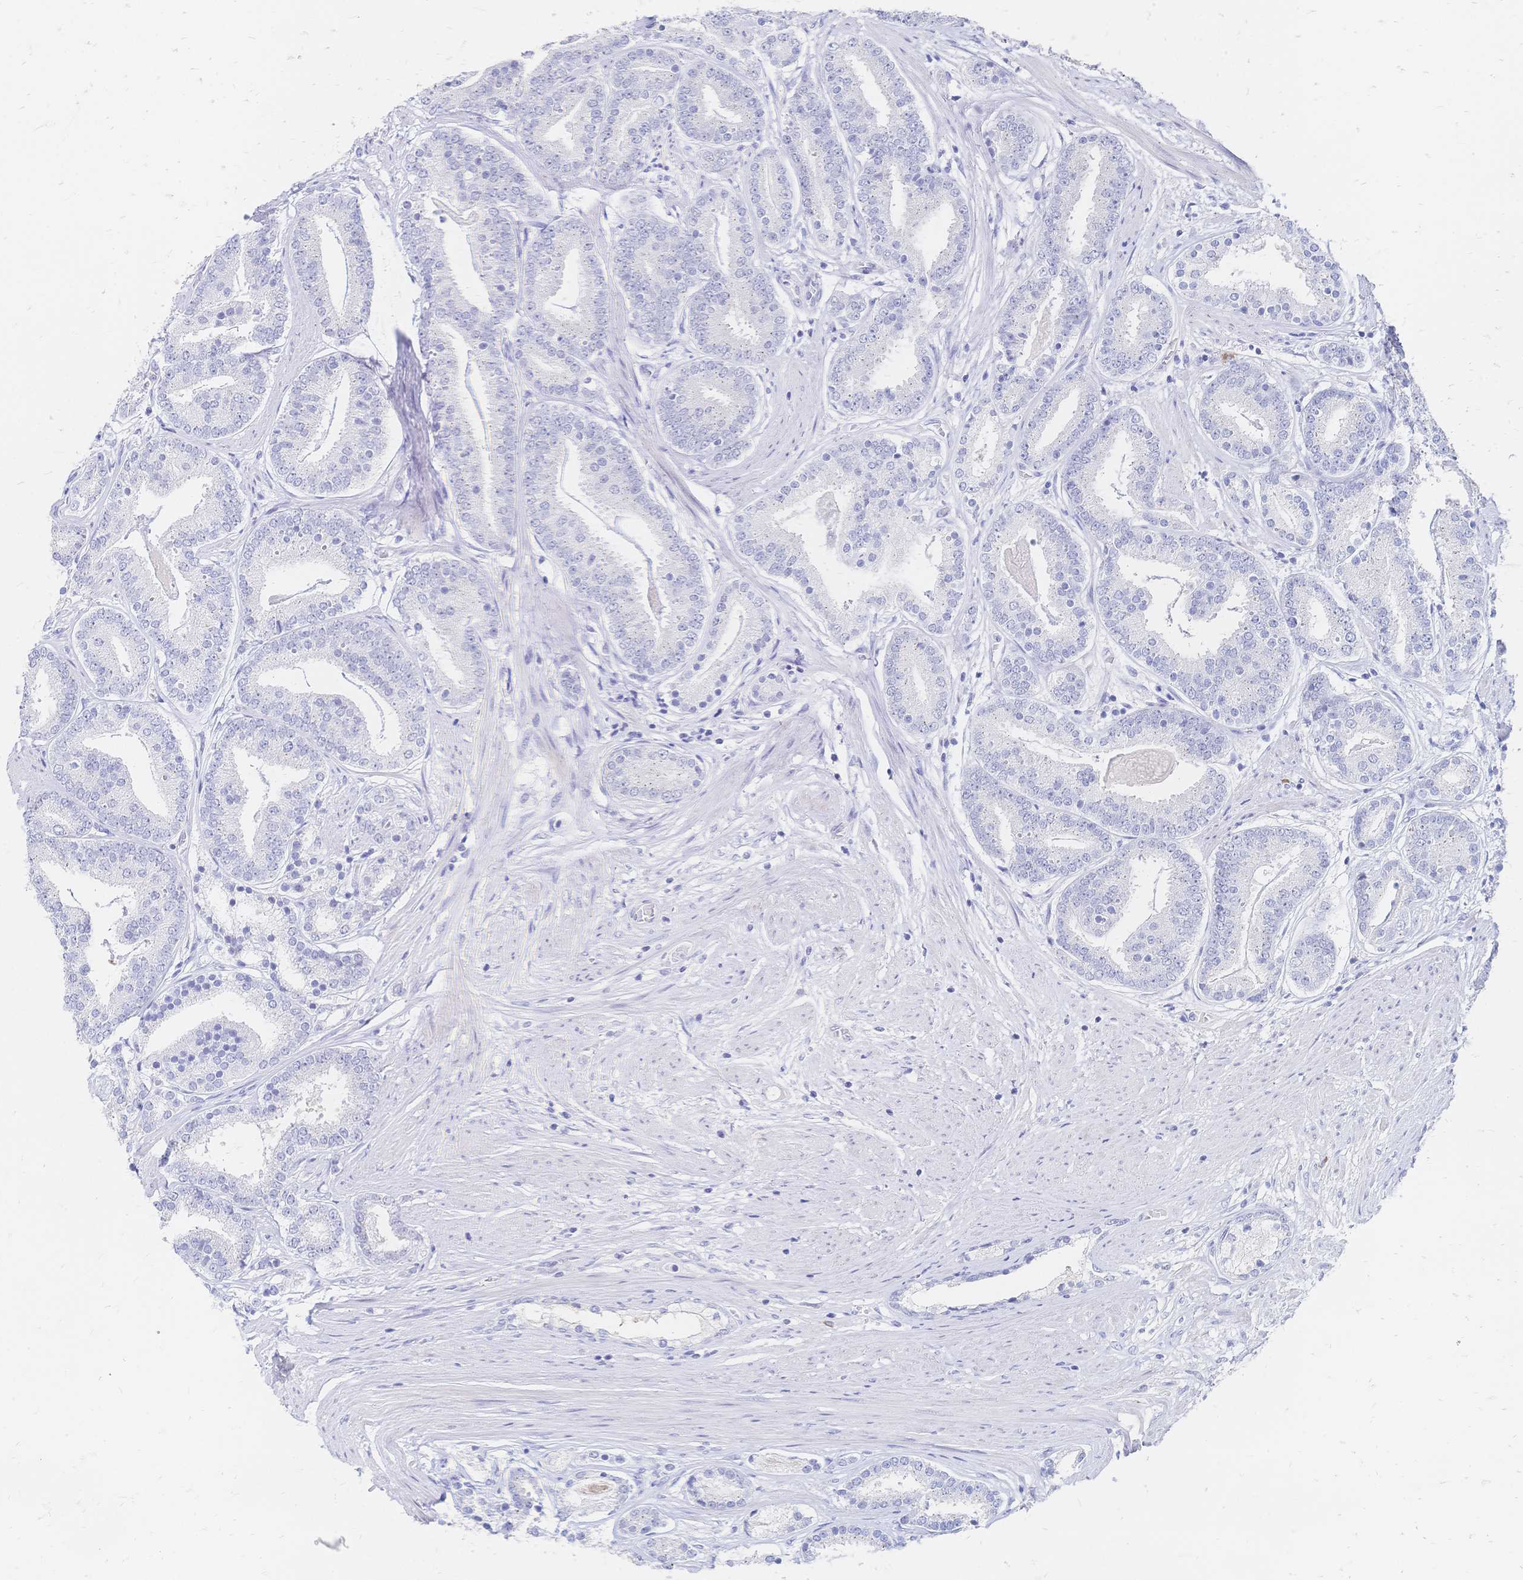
{"staining": {"intensity": "negative", "quantity": "none", "location": "none"}, "tissue": "prostate cancer", "cell_type": "Tumor cells", "image_type": "cancer", "snomed": [{"axis": "morphology", "description": "Adenocarcinoma, High grade"}, {"axis": "topography", "description": "Prostate"}], "caption": "The immunohistochemistry image has no significant expression in tumor cells of high-grade adenocarcinoma (prostate) tissue.", "gene": "PSORS1C2", "patient": {"sex": "male", "age": 63}}